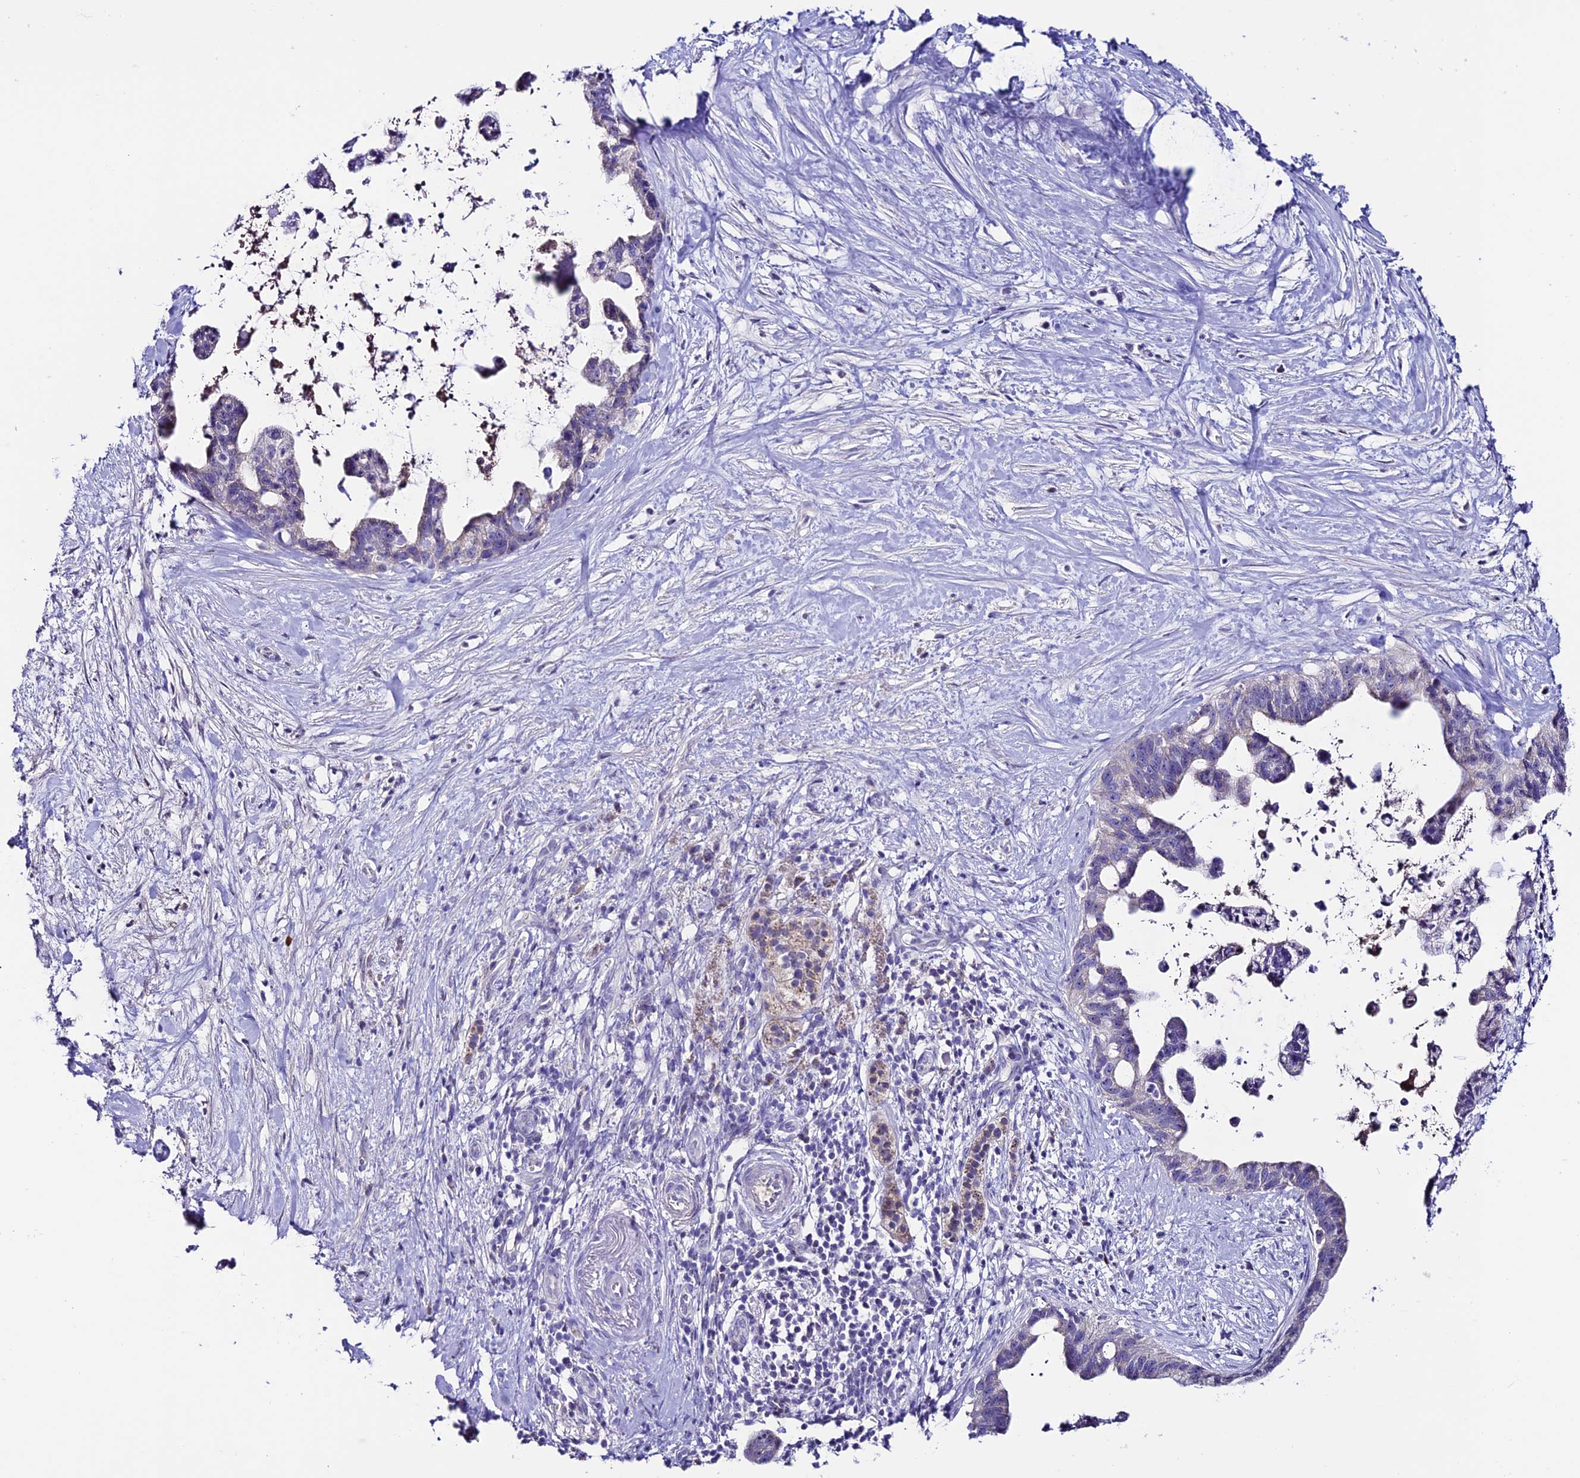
{"staining": {"intensity": "weak", "quantity": "<25%", "location": "cytoplasmic/membranous"}, "tissue": "pancreatic cancer", "cell_type": "Tumor cells", "image_type": "cancer", "snomed": [{"axis": "morphology", "description": "Adenocarcinoma, NOS"}, {"axis": "topography", "description": "Pancreas"}], "caption": "The immunohistochemistry (IHC) image has no significant staining in tumor cells of adenocarcinoma (pancreatic) tissue.", "gene": "SLC10A1", "patient": {"sex": "female", "age": 83}}